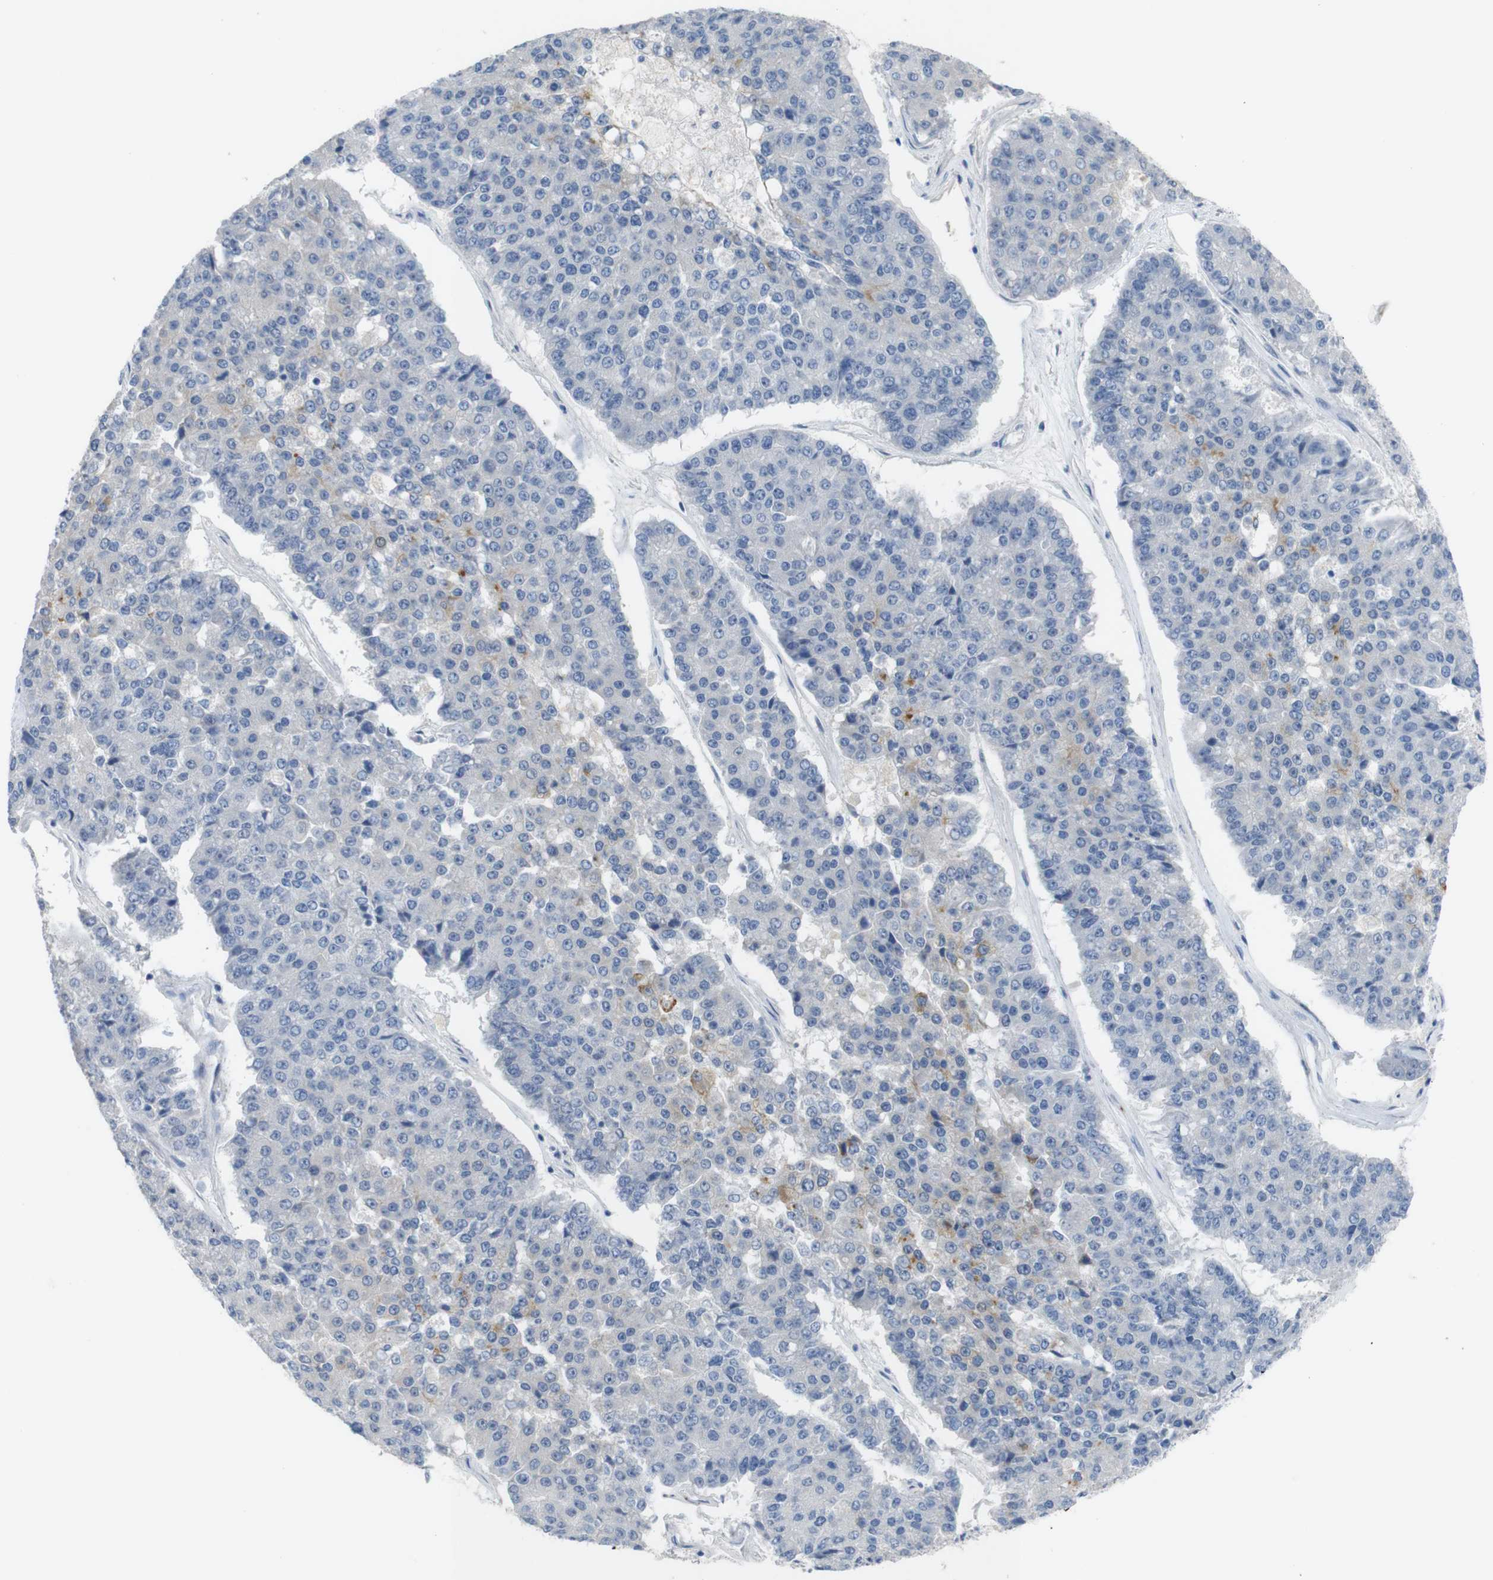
{"staining": {"intensity": "weak", "quantity": "<25%", "location": "cytoplasmic/membranous"}, "tissue": "pancreatic cancer", "cell_type": "Tumor cells", "image_type": "cancer", "snomed": [{"axis": "morphology", "description": "Adenocarcinoma, NOS"}, {"axis": "topography", "description": "Pancreas"}], "caption": "IHC of pancreatic cancer (adenocarcinoma) demonstrates no positivity in tumor cells. Nuclei are stained in blue.", "gene": "CHRM5", "patient": {"sex": "male", "age": 50}}